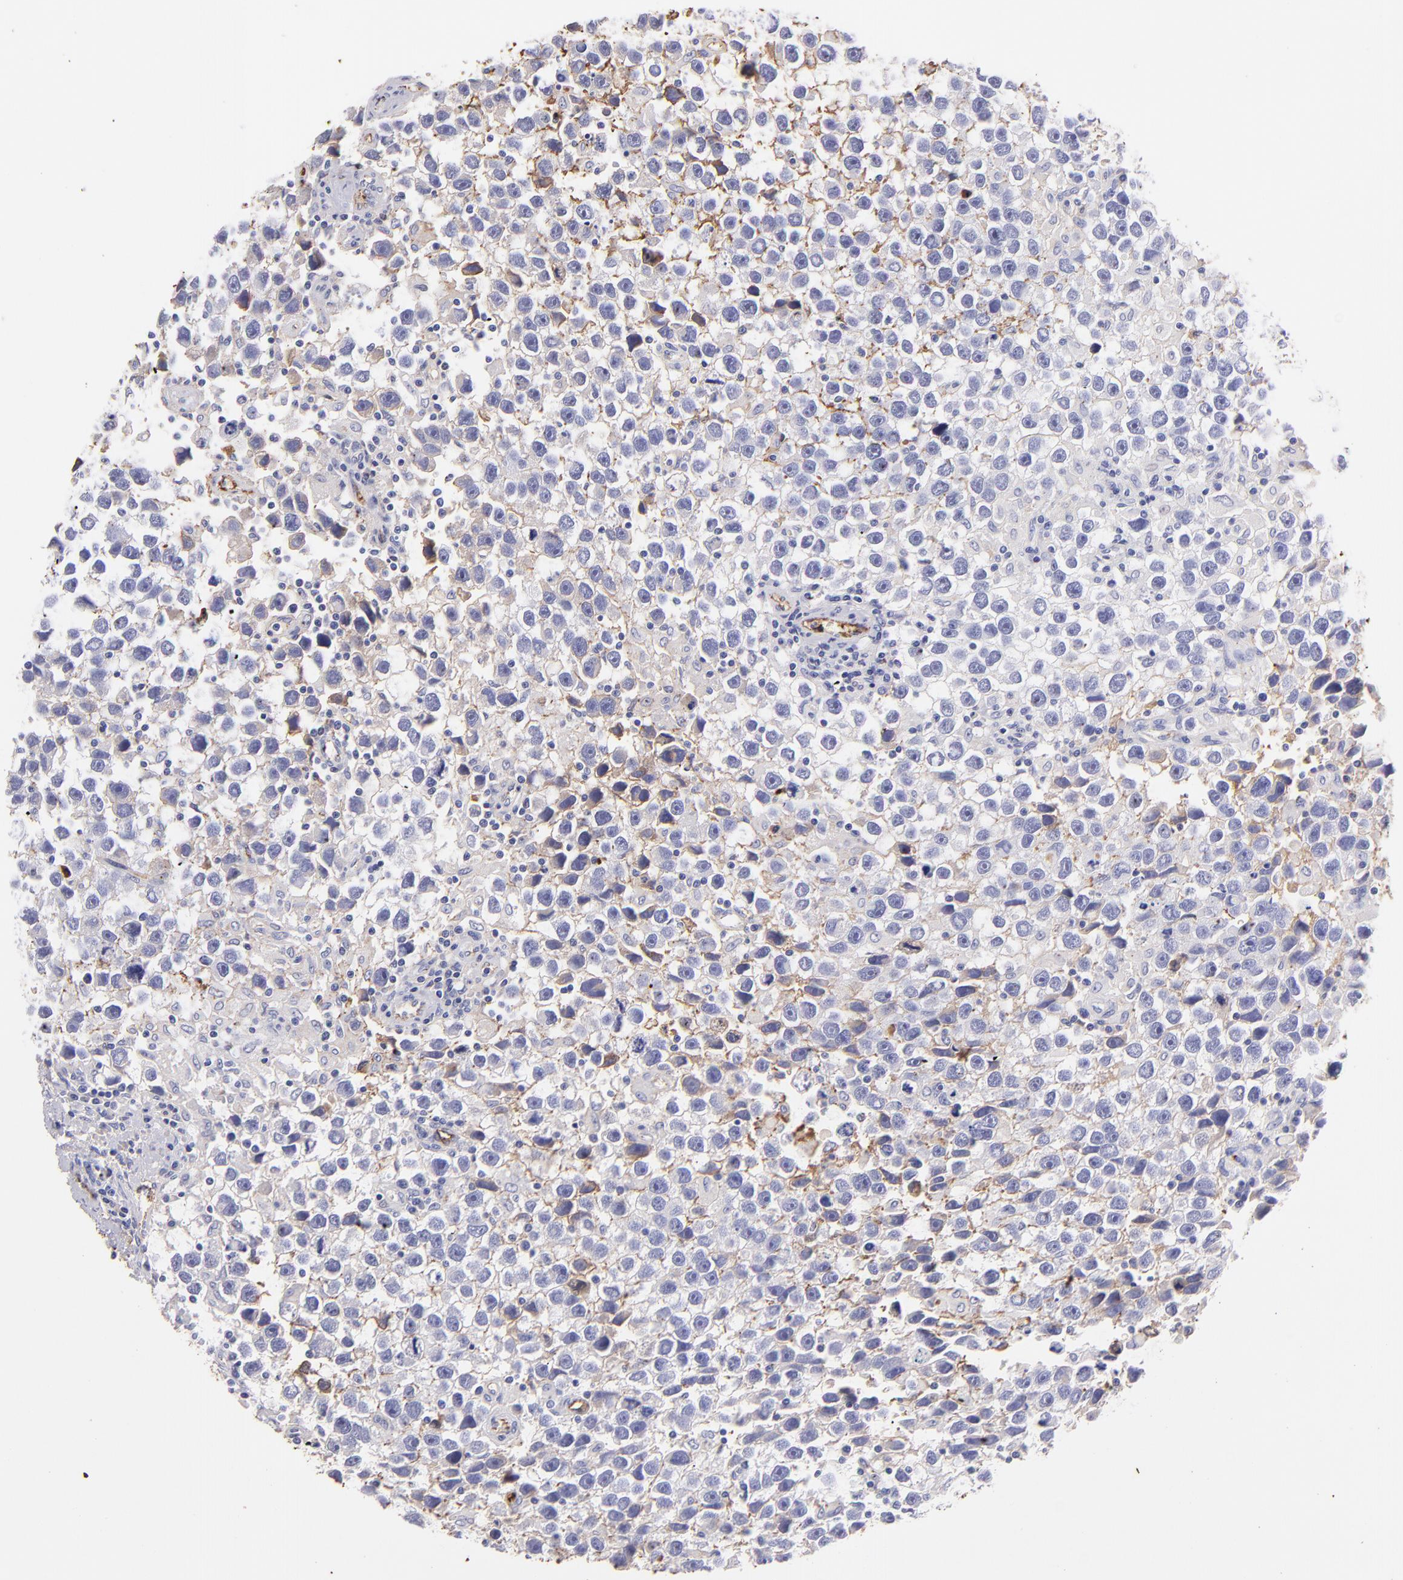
{"staining": {"intensity": "negative", "quantity": "none", "location": "none"}, "tissue": "testis cancer", "cell_type": "Tumor cells", "image_type": "cancer", "snomed": [{"axis": "morphology", "description": "Seminoma, NOS"}, {"axis": "topography", "description": "Testis"}], "caption": "Micrograph shows no significant protein staining in tumor cells of seminoma (testis).", "gene": "FGB", "patient": {"sex": "male", "age": 43}}